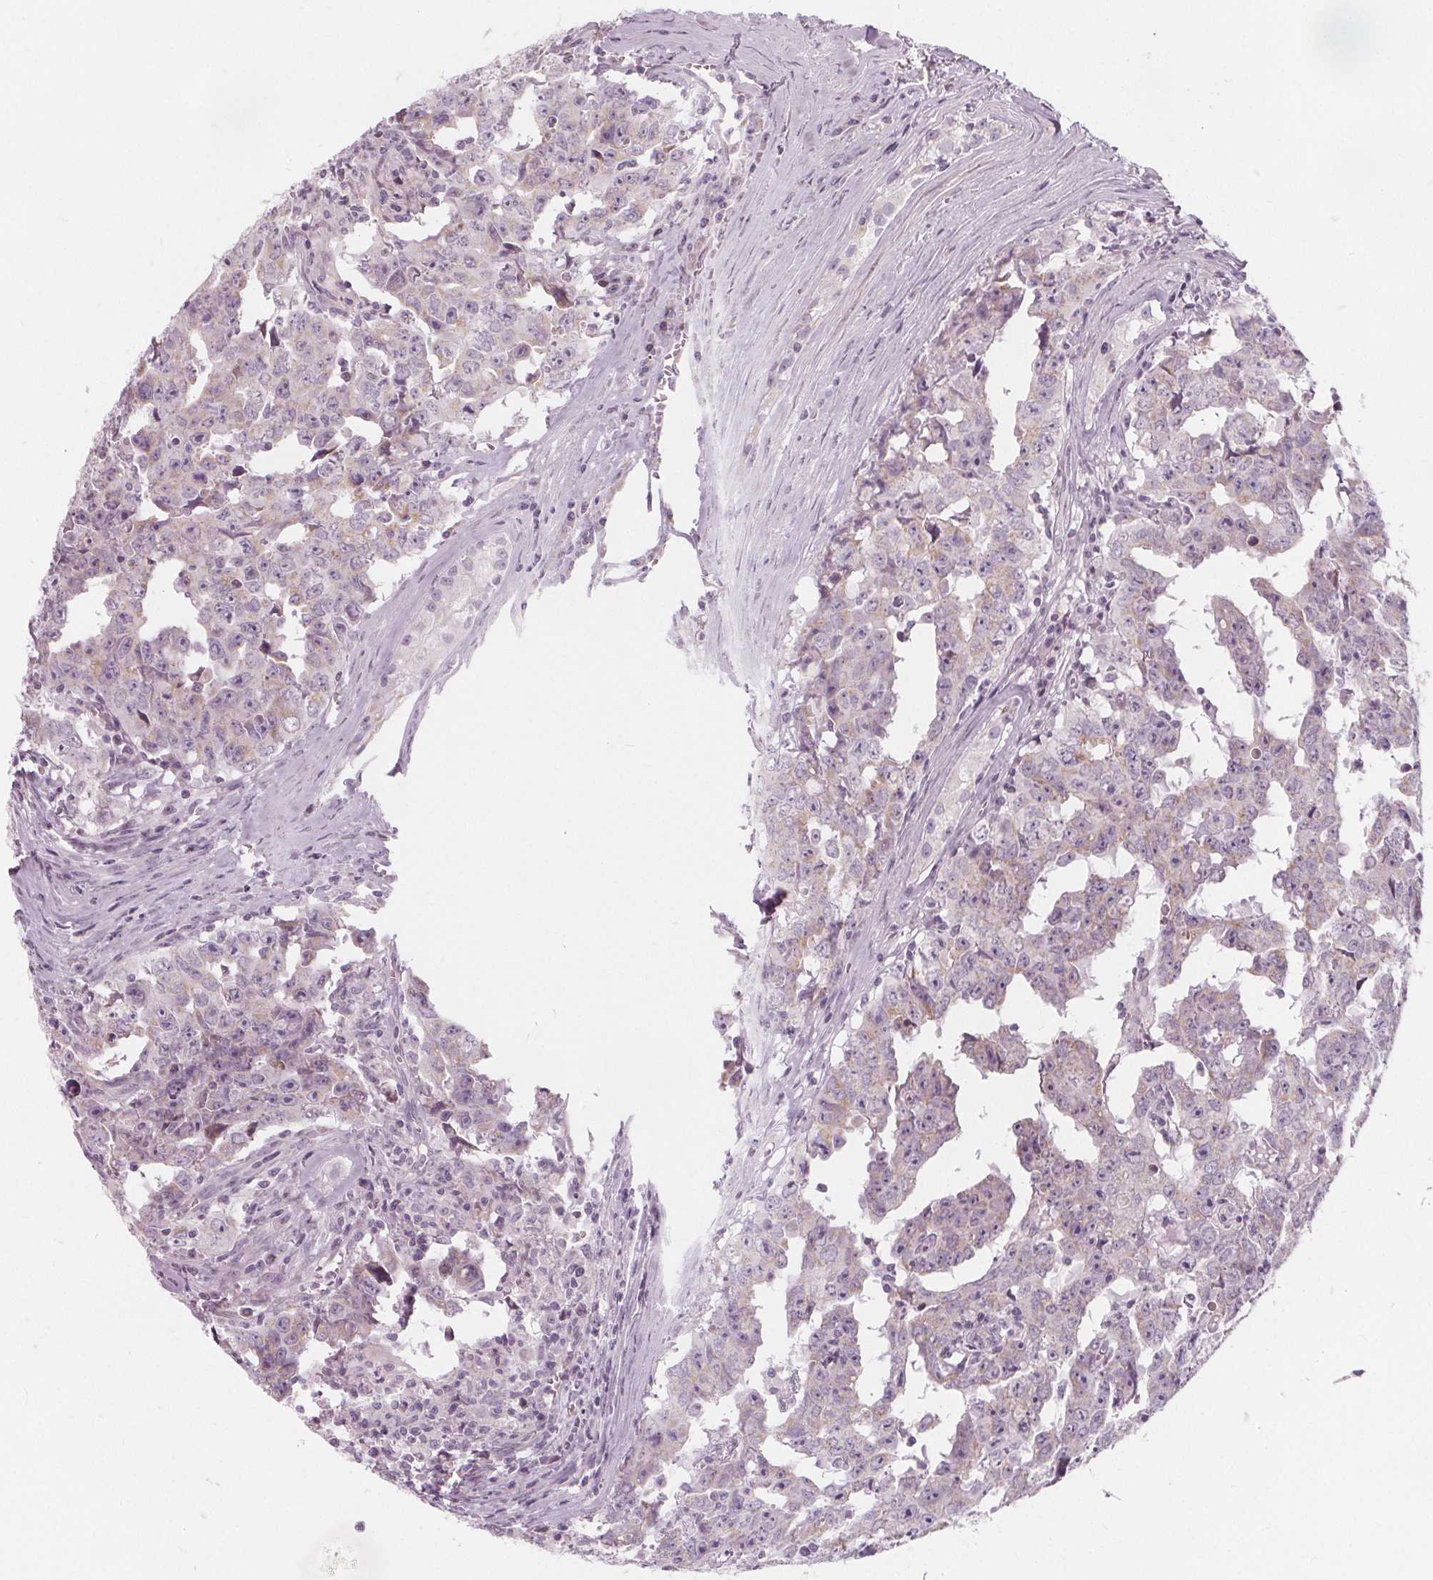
{"staining": {"intensity": "weak", "quantity": "<25%", "location": "cytoplasmic/membranous"}, "tissue": "testis cancer", "cell_type": "Tumor cells", "image_type": "cancer", "snomed": [{"axis": "morphology", "description": "Carcinoma, Embryonal, NOS"}, {"axis": "topography", "description": "Testis"}], "caption": "DAB immunohistochemical staining of testis cancer exhibits no significant positivity in tumor cells. (Stains: DAB (3,3'-diaminobenzidine) IHC with hematoxylin counter stain, Microscopy: brightfield microscopy at high magnification).", "gene": "NUP210L", "patient": {"sex": "male", "age": 22}}